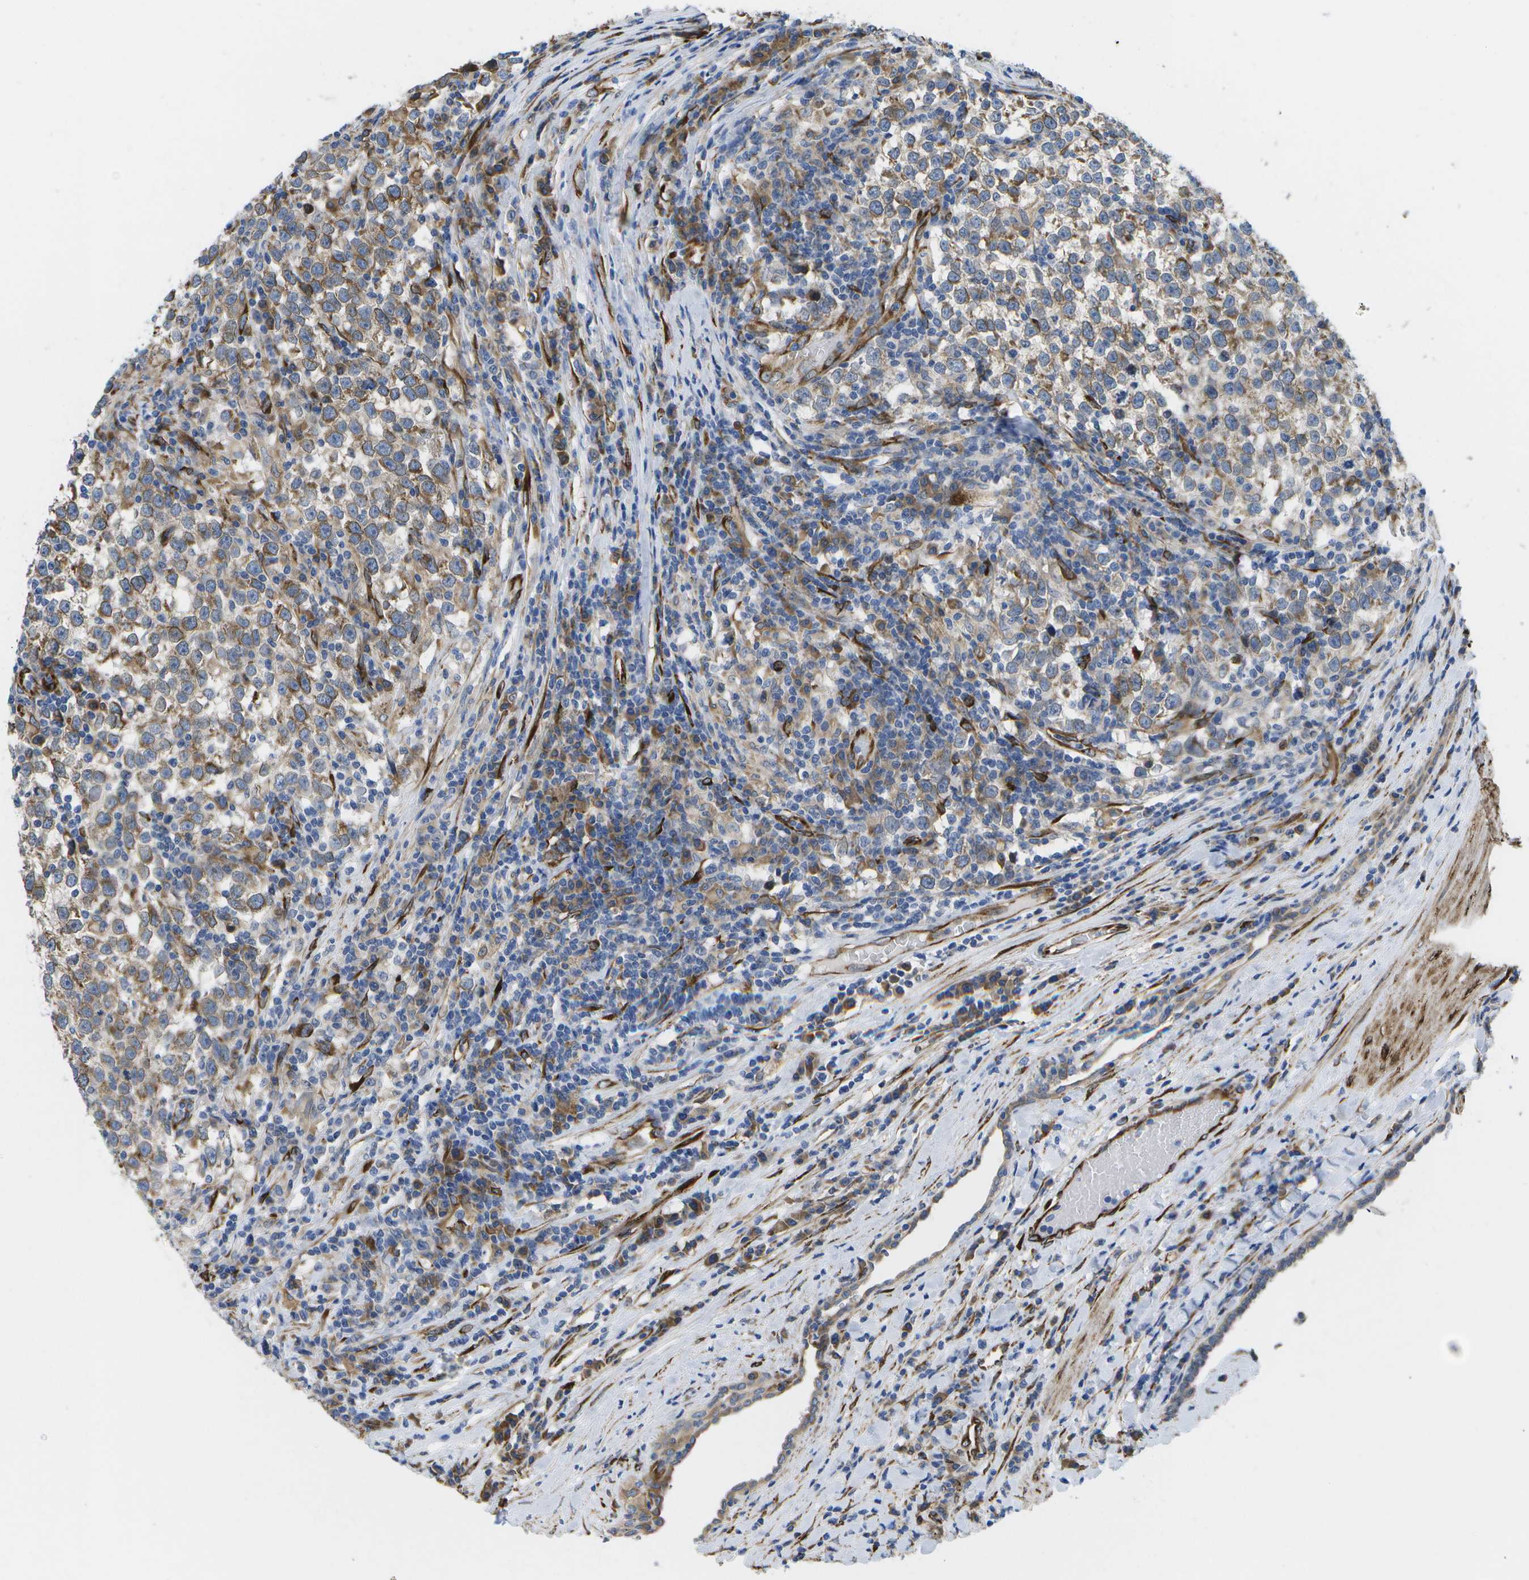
{"staining": {"intensity": "moderate", "quantity": ">75%", "location": "cytoplasmic/membranous"}, "tissue": "testis cancer", "cell_type": "Tumor cells", "image_type": "cancer", "snomed": [{"axis": "morphology", "description": "Normal tissue, NOS"}, {"axis": "morphology", "description": "Seminoma, NOS"}, {"axis": "topography", "description": "Testis"}], "caption": "Immunohistochemistry (DAB (3,3'-diaminobenzidine)) staining of human seminoma (testis) shows moderate cytoplasmic/membranous protein expression in about >75% of tumor cells. (Stains: DAB (3,3'-diaminobenzidine) in brown, nuclei in blue, Microscopy: brightfield microscopy at high magnification).", "gene": "ZDHHC17", "patient": {"sex": "male", "age": 43}}